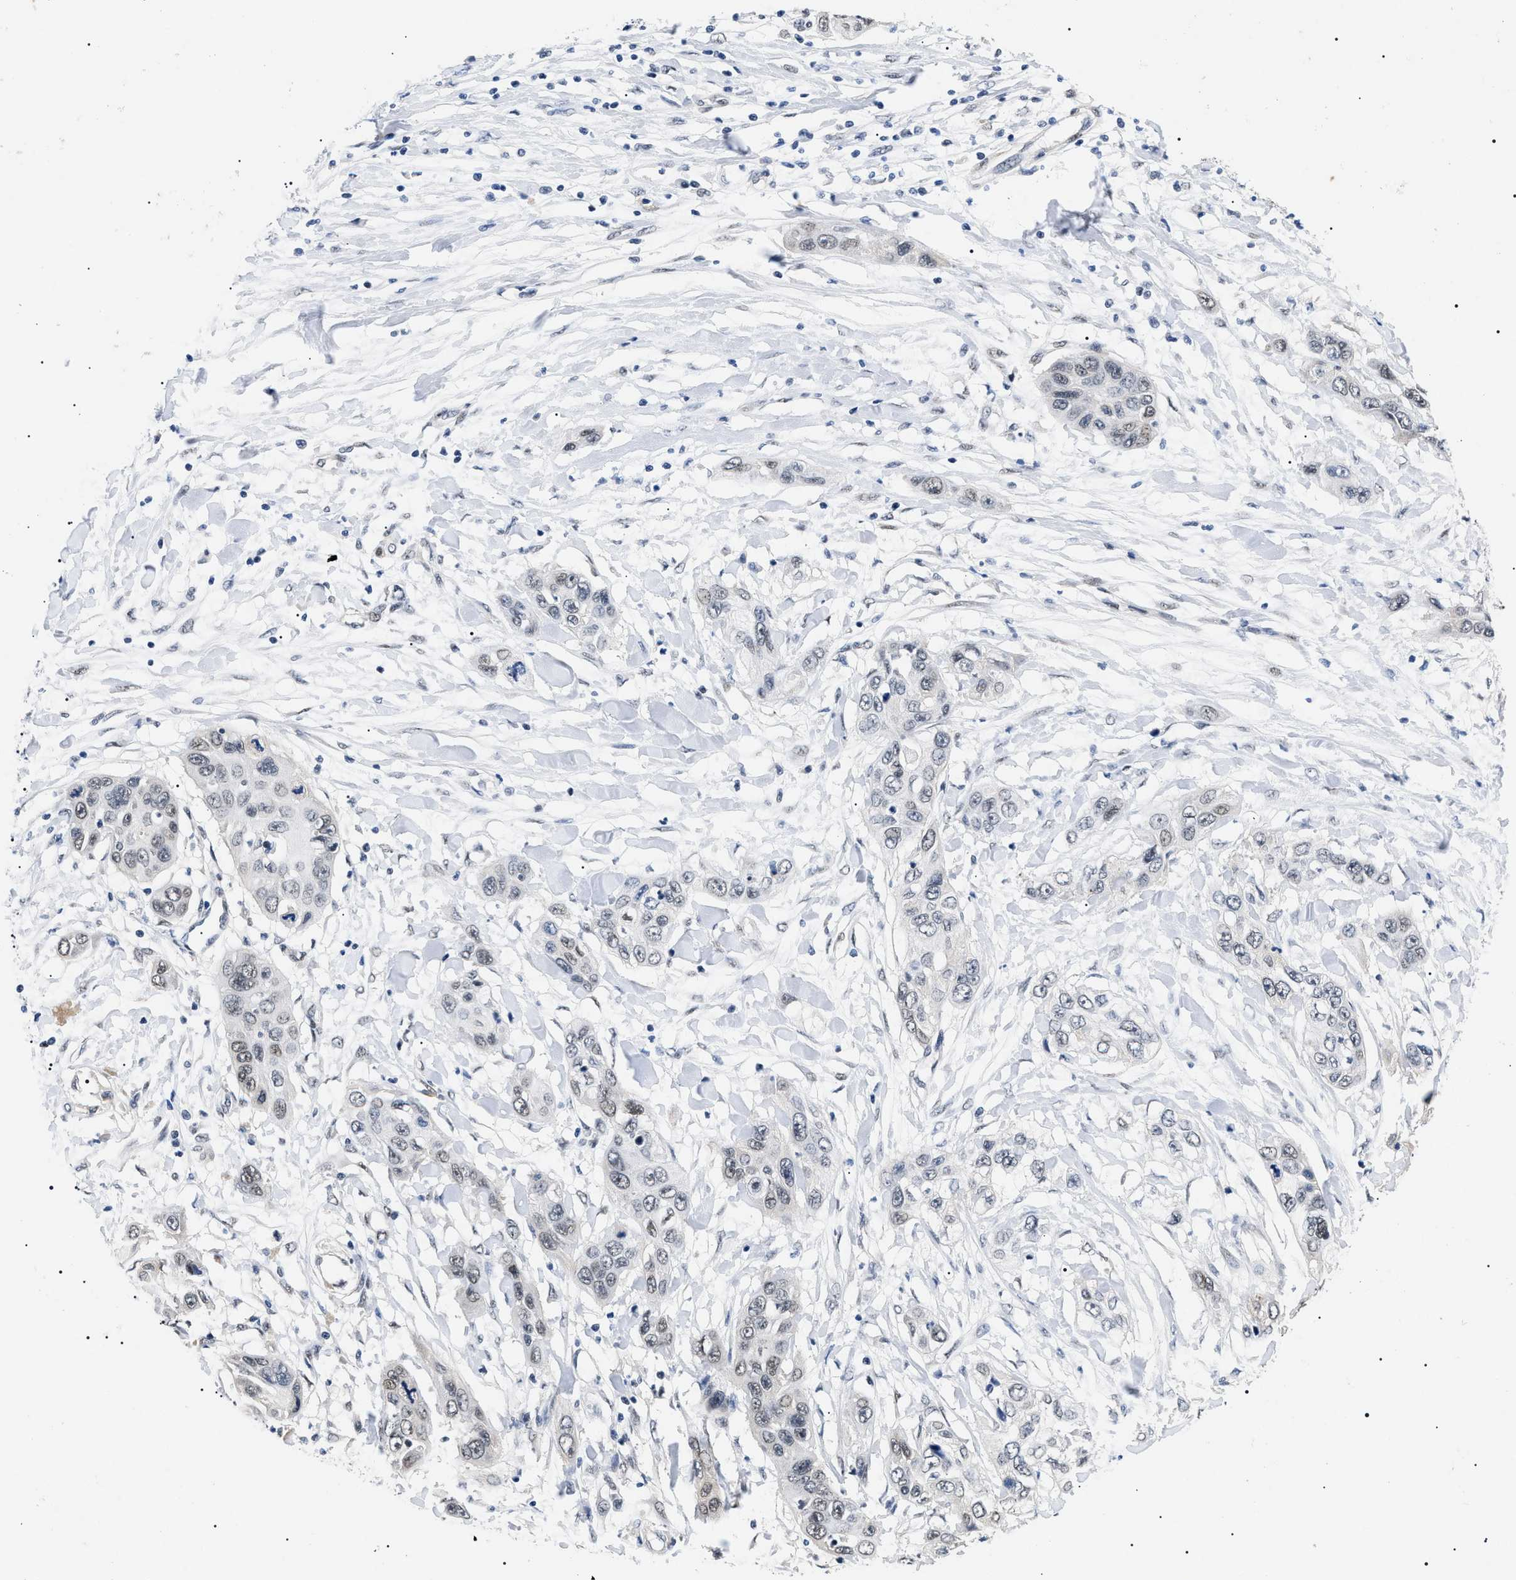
{"staining": {"intensity": "weak", "quantity": "<25%", "location": "nuclear"}, "tissue": "pancreatic cancer", "cell_type": "Tumor cells", "image_type": "cancer", "snomed": [{"axis": "morphology", "description": "Adenocarcinoma, NOS"}, {"axis": "topography", "description": "Pancreas"}], "caption": "High magnification brightfield microscopy of pancreatic adenocarcinoma stained with DAB (3,3'-diaminobenzidine) (brown) and counterstained with hematoxylin (blue): tumor cells show no significant expression.", "gene": "GARRE1", "patient": {"sex": "female", "age": 70}}